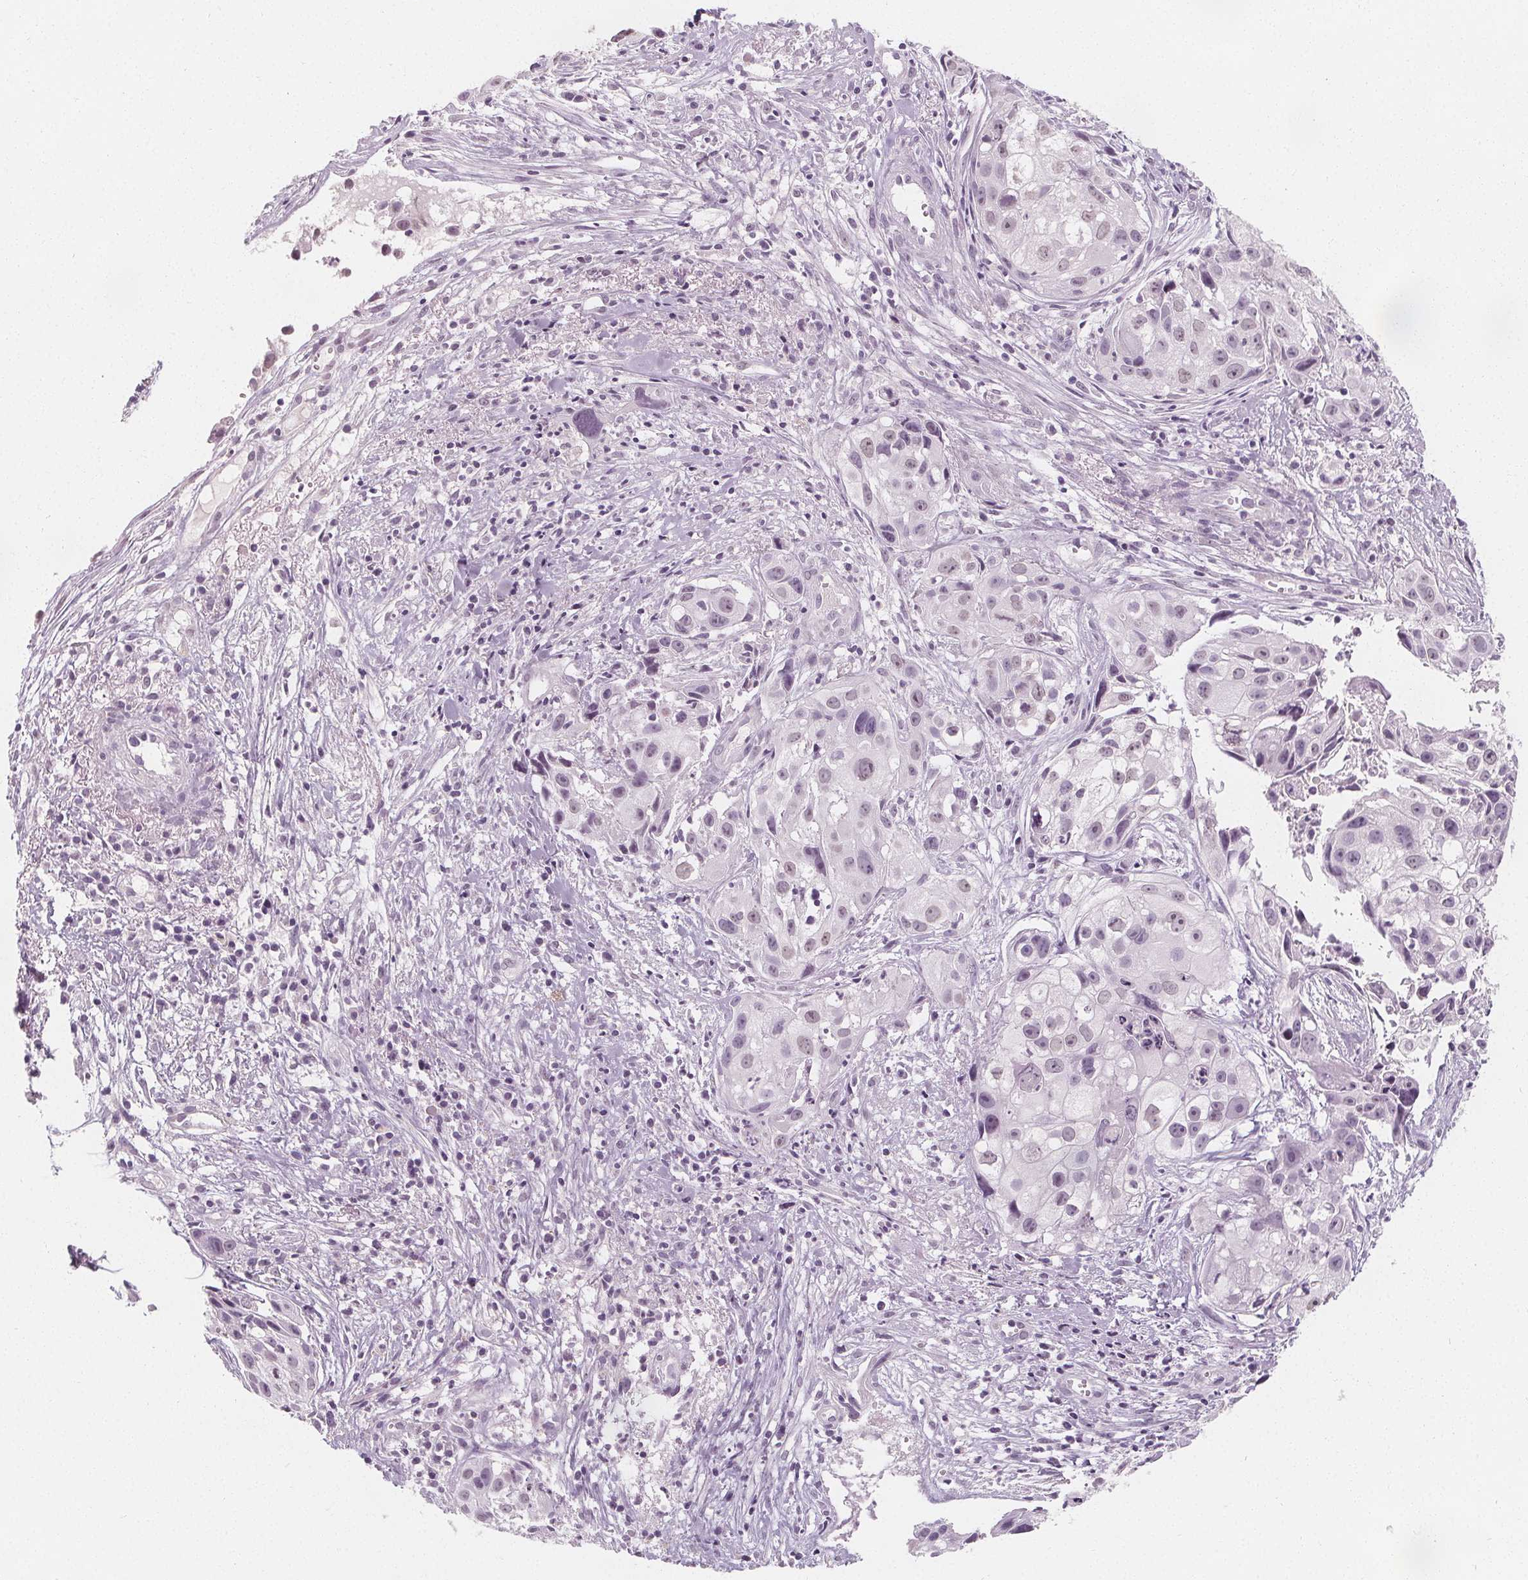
{"staining": {"intensity": "negative", "quantity": "none", "location": "none"}, "tissue": "cervical cancer", "cell_type": "Tumor cells", "image_type": "cancer", "snomed": [{"axis": "morphology", "description": "Squamous cell carcinoma, NOS"}, {"axis": "topography", "description": "Cervix"}], "caption": "The photomicrograph exhibits no staining of tumor cells in cervical cancer.", "gene": "DBX2", "patient": {"sex": "female", "age": 53}}